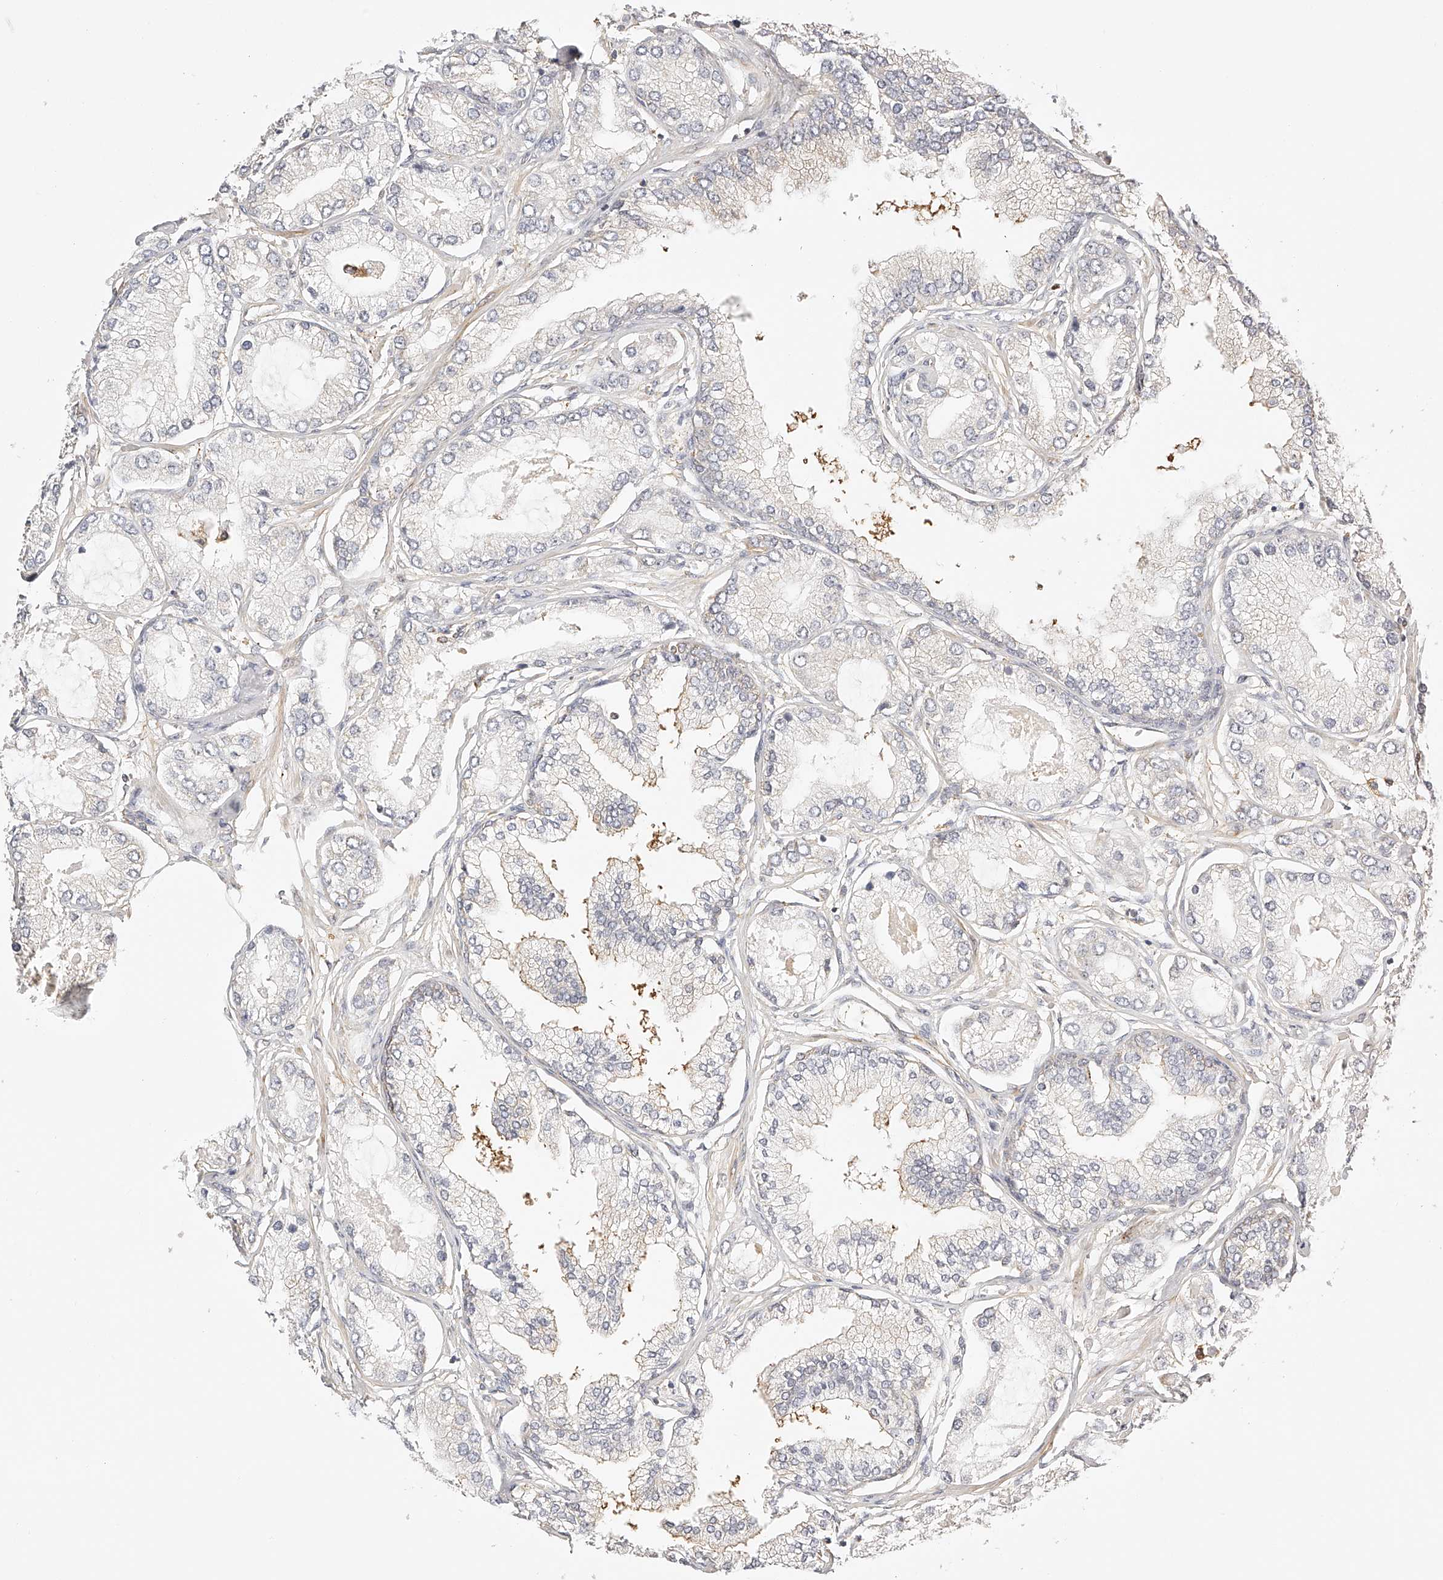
{"staining": {"intensity": "negative", "quantity": "none", "location": "none"}, "tissue": "prostate cancer", "cell_type": "Tumor cells", "image_type": "cancer", "snomed": [{"axis": "morphology", "description": "Adenocarcinoma, Low grade"}, {"axis": "topography", "description": "Prostate"}], "caption": "This is an IHC image of prostate cancer (low-grade adenocarcinoma). There is no staining in tumor cells.", "gene": "SYNC", "patient": {"sex": "male", "age": 62}}